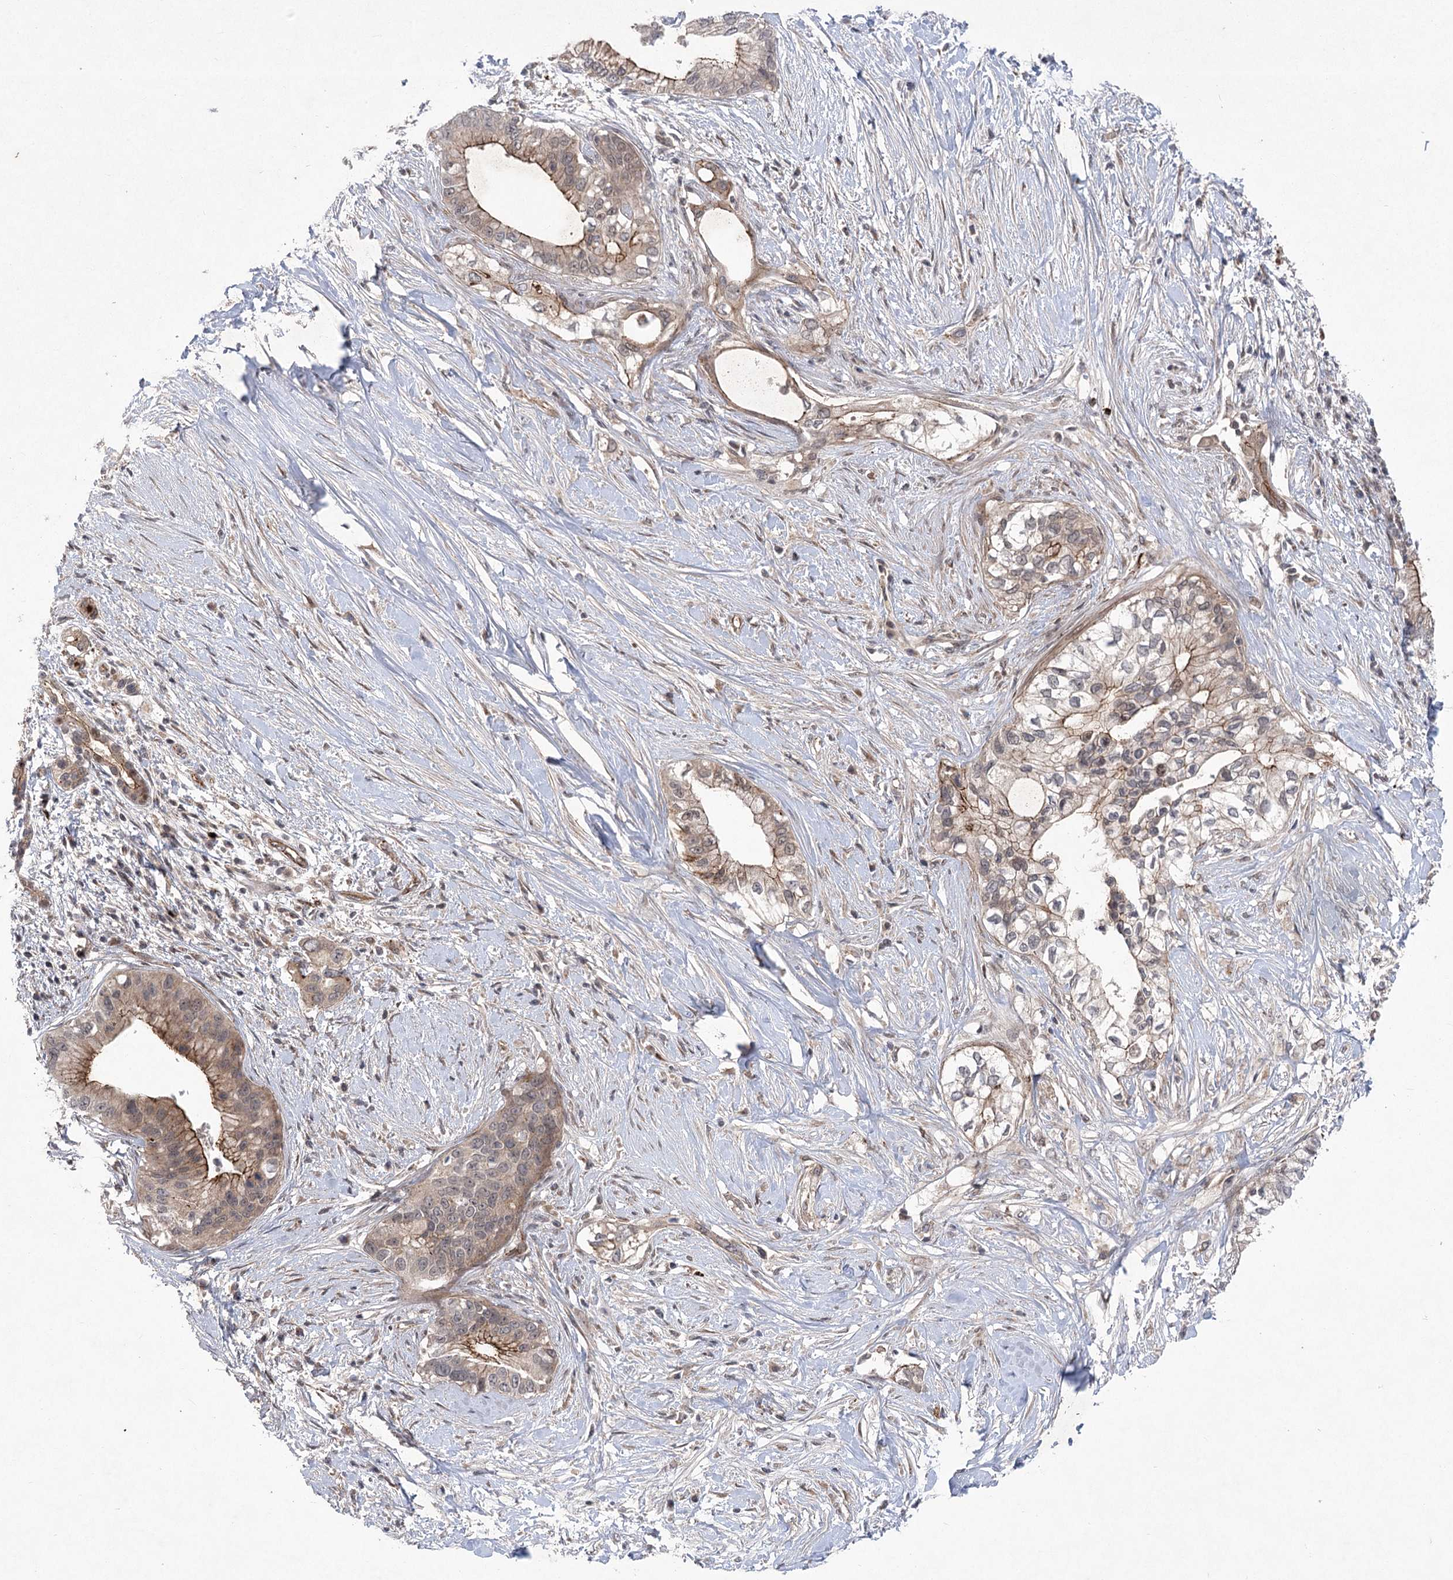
{"staining": {"intensity": "moderate", "quantity": "25%-75%", "location": "cytoplasmic/membranous"}, "tissue": "pancreatic cancer", "cell_type": "Tumor cells", "image_type": "cancer", "snomed": [{"axis": "morphology", "description": "Normal tissue, NOS"}, {"axis": "morphology", "description": "Adenocarcinoma, NOS"}, {"axis": "topography", "description": "Pancreas"}, {"axis": "topography", "description": "Peripheral nerve tissue"}], "caption": "Pancreatic cancer (adenocarcinoma) was stained to show a protein in brown. There is medium levels of moderate cytoplasmic/membranous positivity in approximately 25%-75% of tumor cells. The protein of interest is shown in brown color, while the nuclei are stained blue.", "gene": "METTL24", "patient": {"sex": "male", "age": 59}}